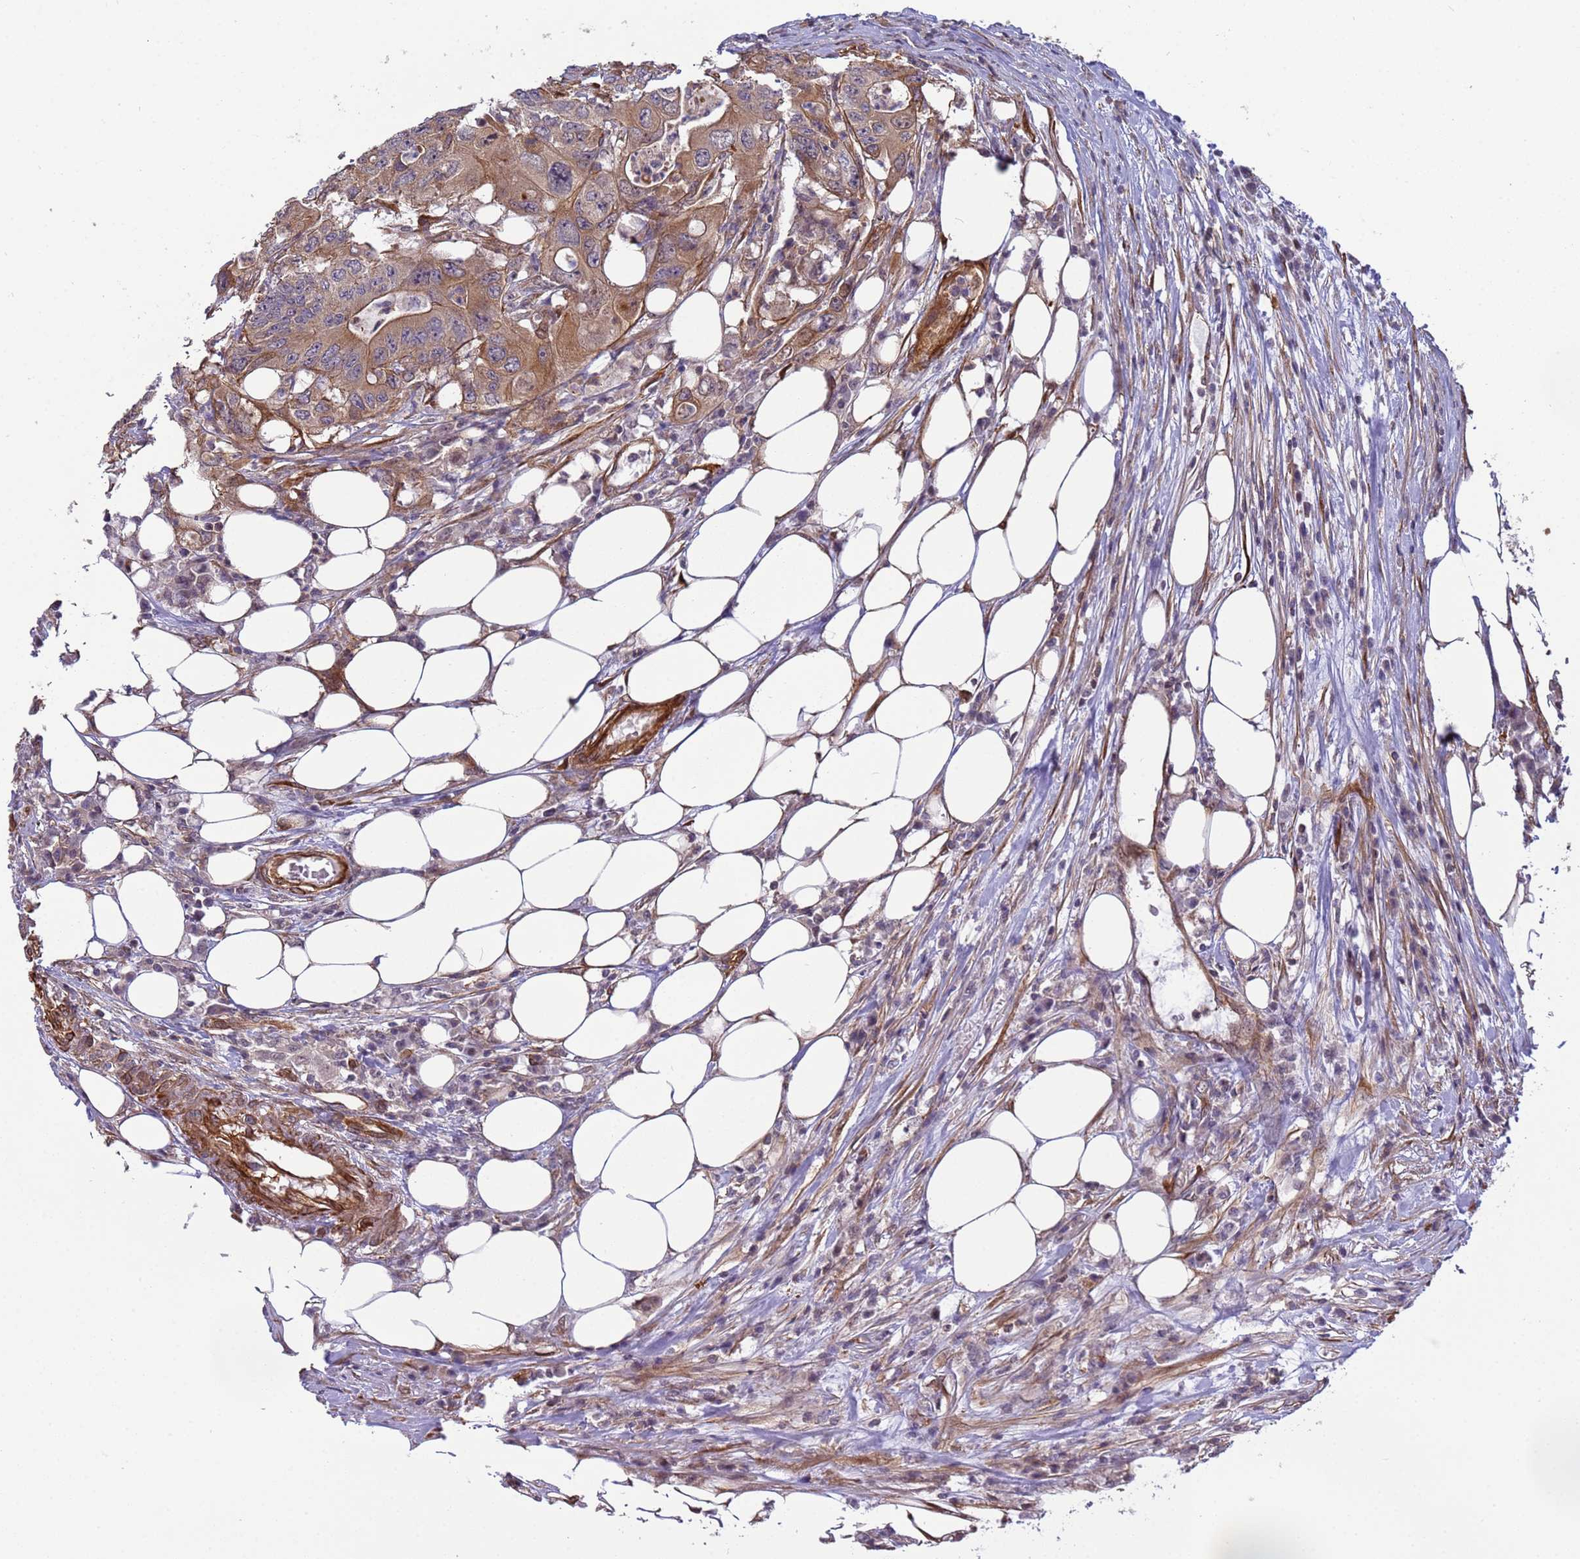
{"staining": {"intensity": "moderate", "quantity": ">75%", "location": "cytoplasmic/membranous"}, "tissue": "colorectal cancer", "cell_type": "Tumor cells", "image_type": "cancer", "snomed": [{"axis": "morphology", "description": "Adenocarcinoma, NOS"}, {"axis": "topography", "description": "Colon"}], "caption": "High-power microscopy captured an immunohistochemistry photomicrograph of colorectal cancer, revealing moderate cytoplasmic/membranous expression in approximately >75% of tumor cells.", "gene": "ITGB4", "patient": {"sex": "male", "age": 71}}